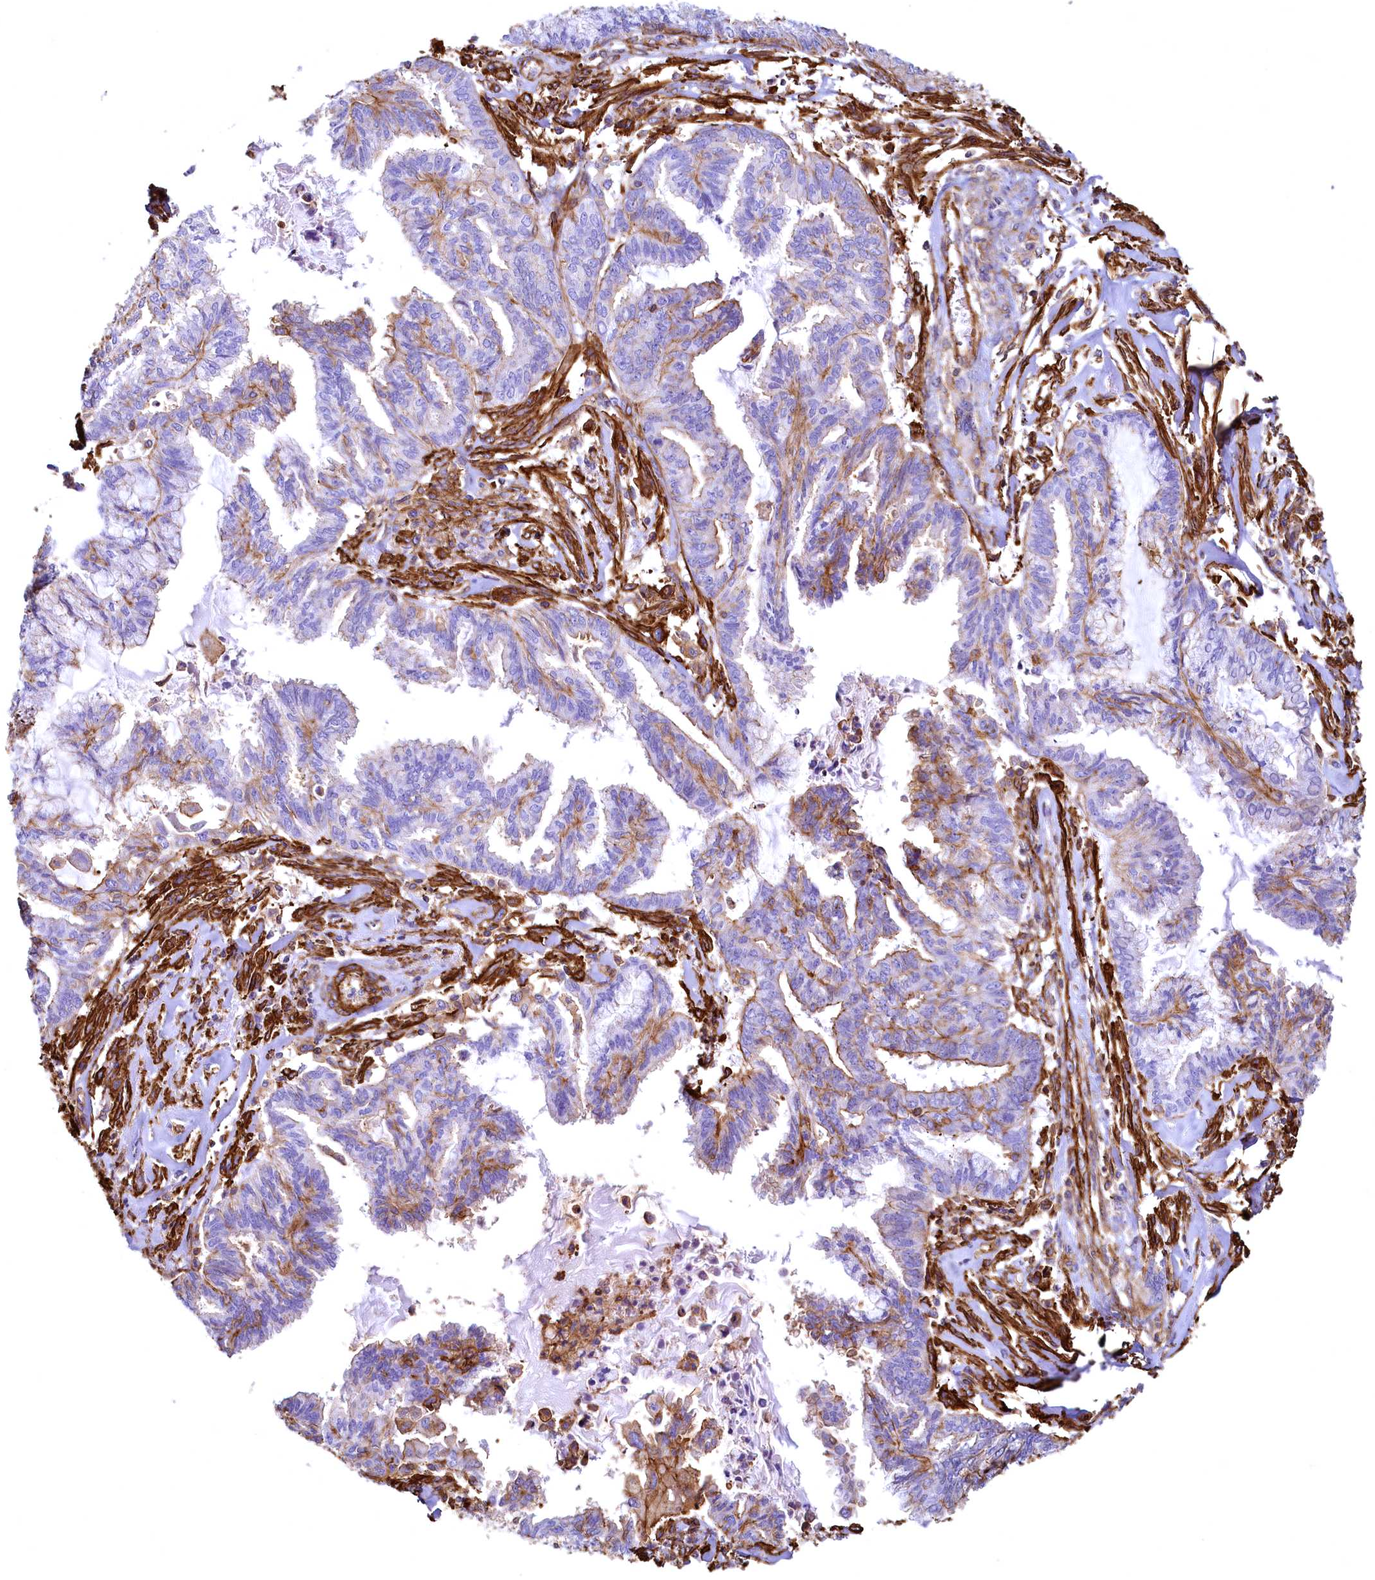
{"staining": {"intensity": "moderate", "quantity": "25%-75%", "location": "cytoplasmic/membranous"}, "tissue": "endometrial cancer", "cell_type": "Tumor cells", "image_type": "cancer", "snomed": [{"axis": "morphology", "description": "Adenocarcinoma, NOS"}, {"axis": "topography", "description": "Endometrium"}], "caption": "The immunohistochemical stain labels moderate cytoplasmic/membranous expression in tumor cells of adenocarcinoma (endometrial) tissue. Immunohistochemistry (ihc) stains the protein of interest in brown and the nuclei are stained blue.", "gene": "THBS1", "patient": {"sex": "female", "age": 86}}